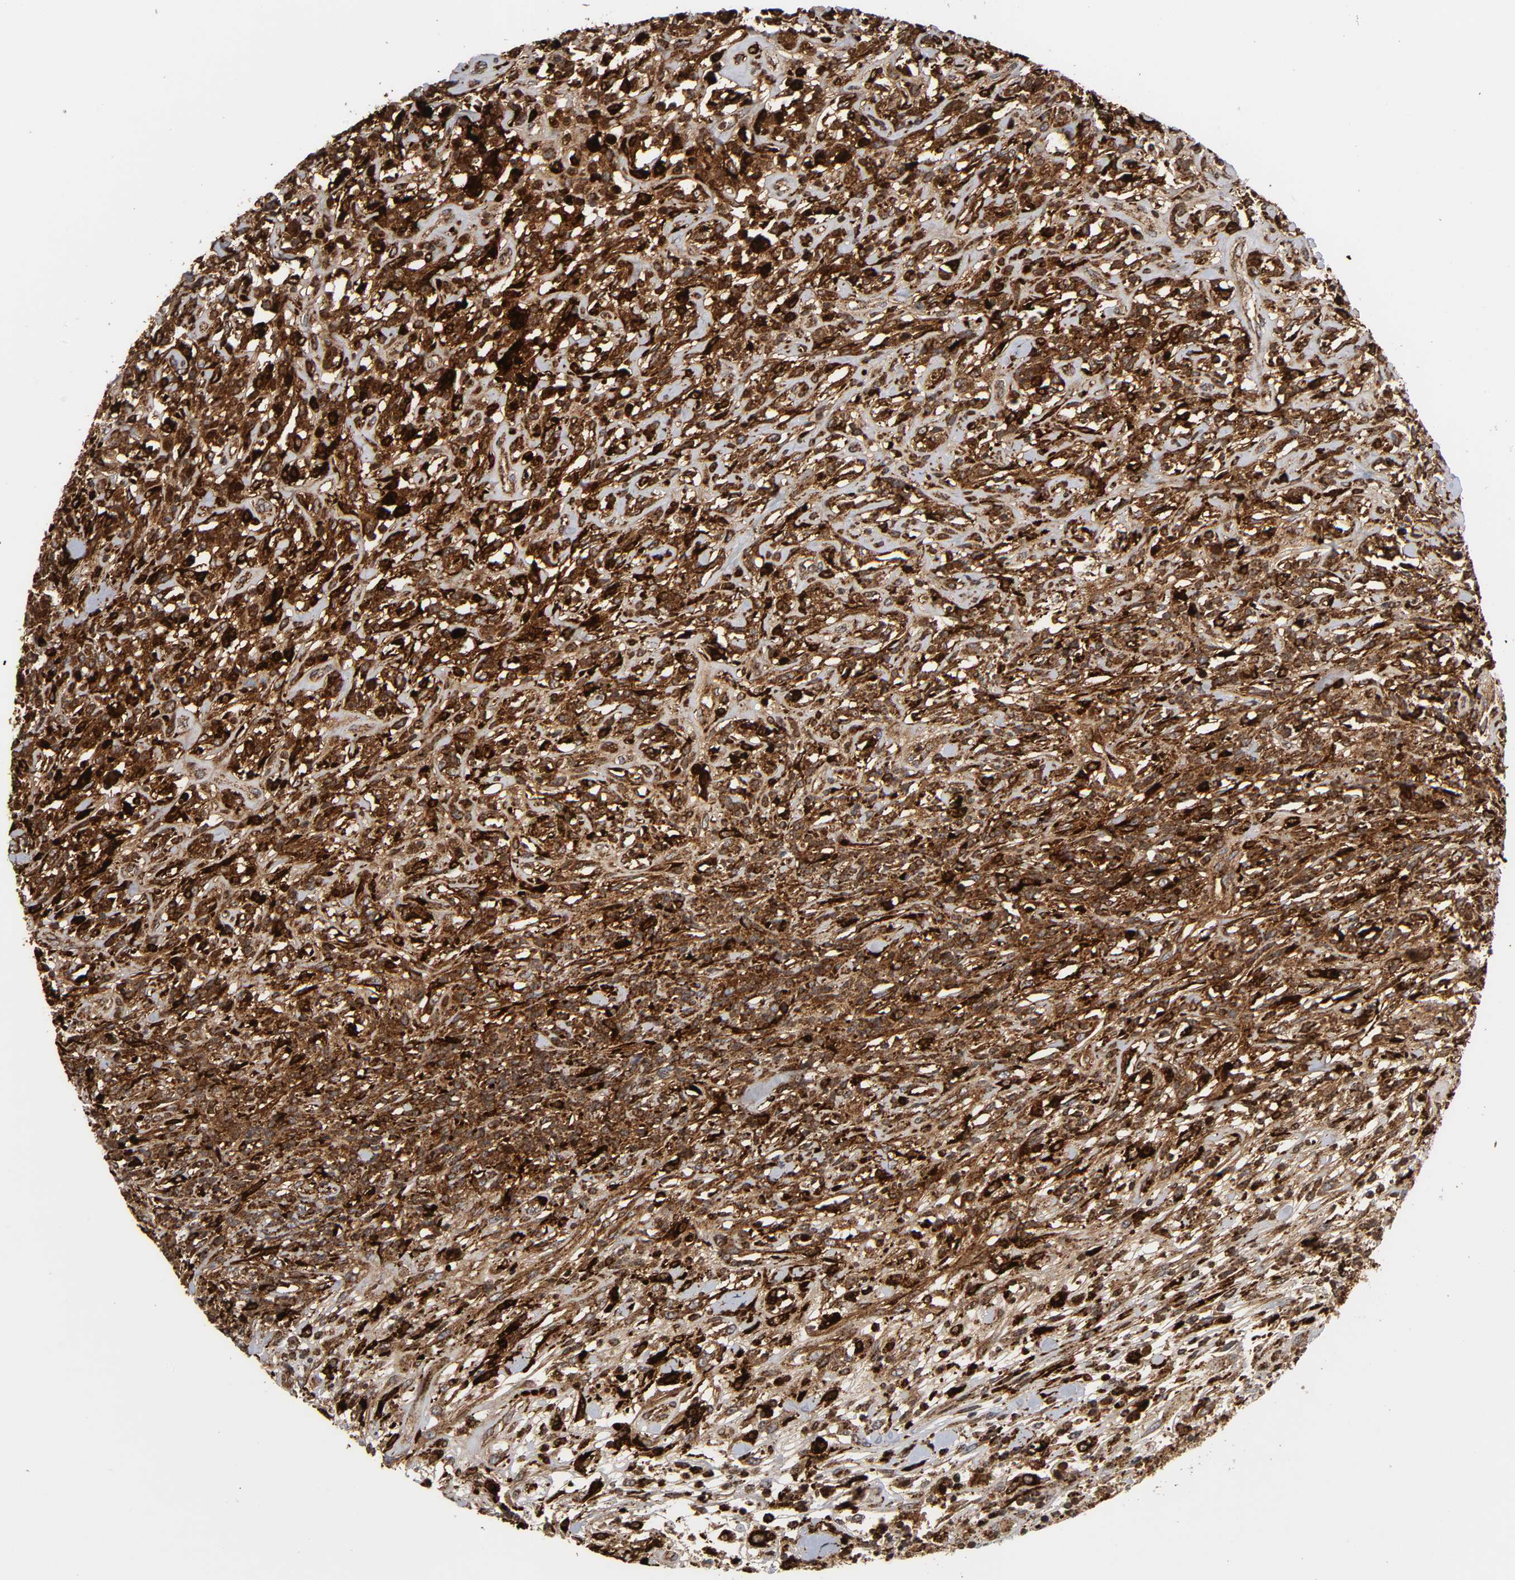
{"staining": {"intensity": "strong", "quantity": ">75%", "location": "cytoplasmic/membranous"}, "tissue": "lymphoma", "cell_type": "Tumor cells", "image_type": "cancer", "snomed": [{"axis": "morphology", "description": "Malignant lymphoma, non-Hodgkin's type, High grade"}, {"axis": "topography", "description": "Lymph node"}], "caption": "Strong cytoplasmic/membranous positivity is identified in approximately >75% of tumor cells in lymphoma. (DAB (3,3'-diaminobenzidine) IHC with brightfield microscopy, high magnification).", "gene": "PSAP", "patient": {"sex": "female", "age": 73}}